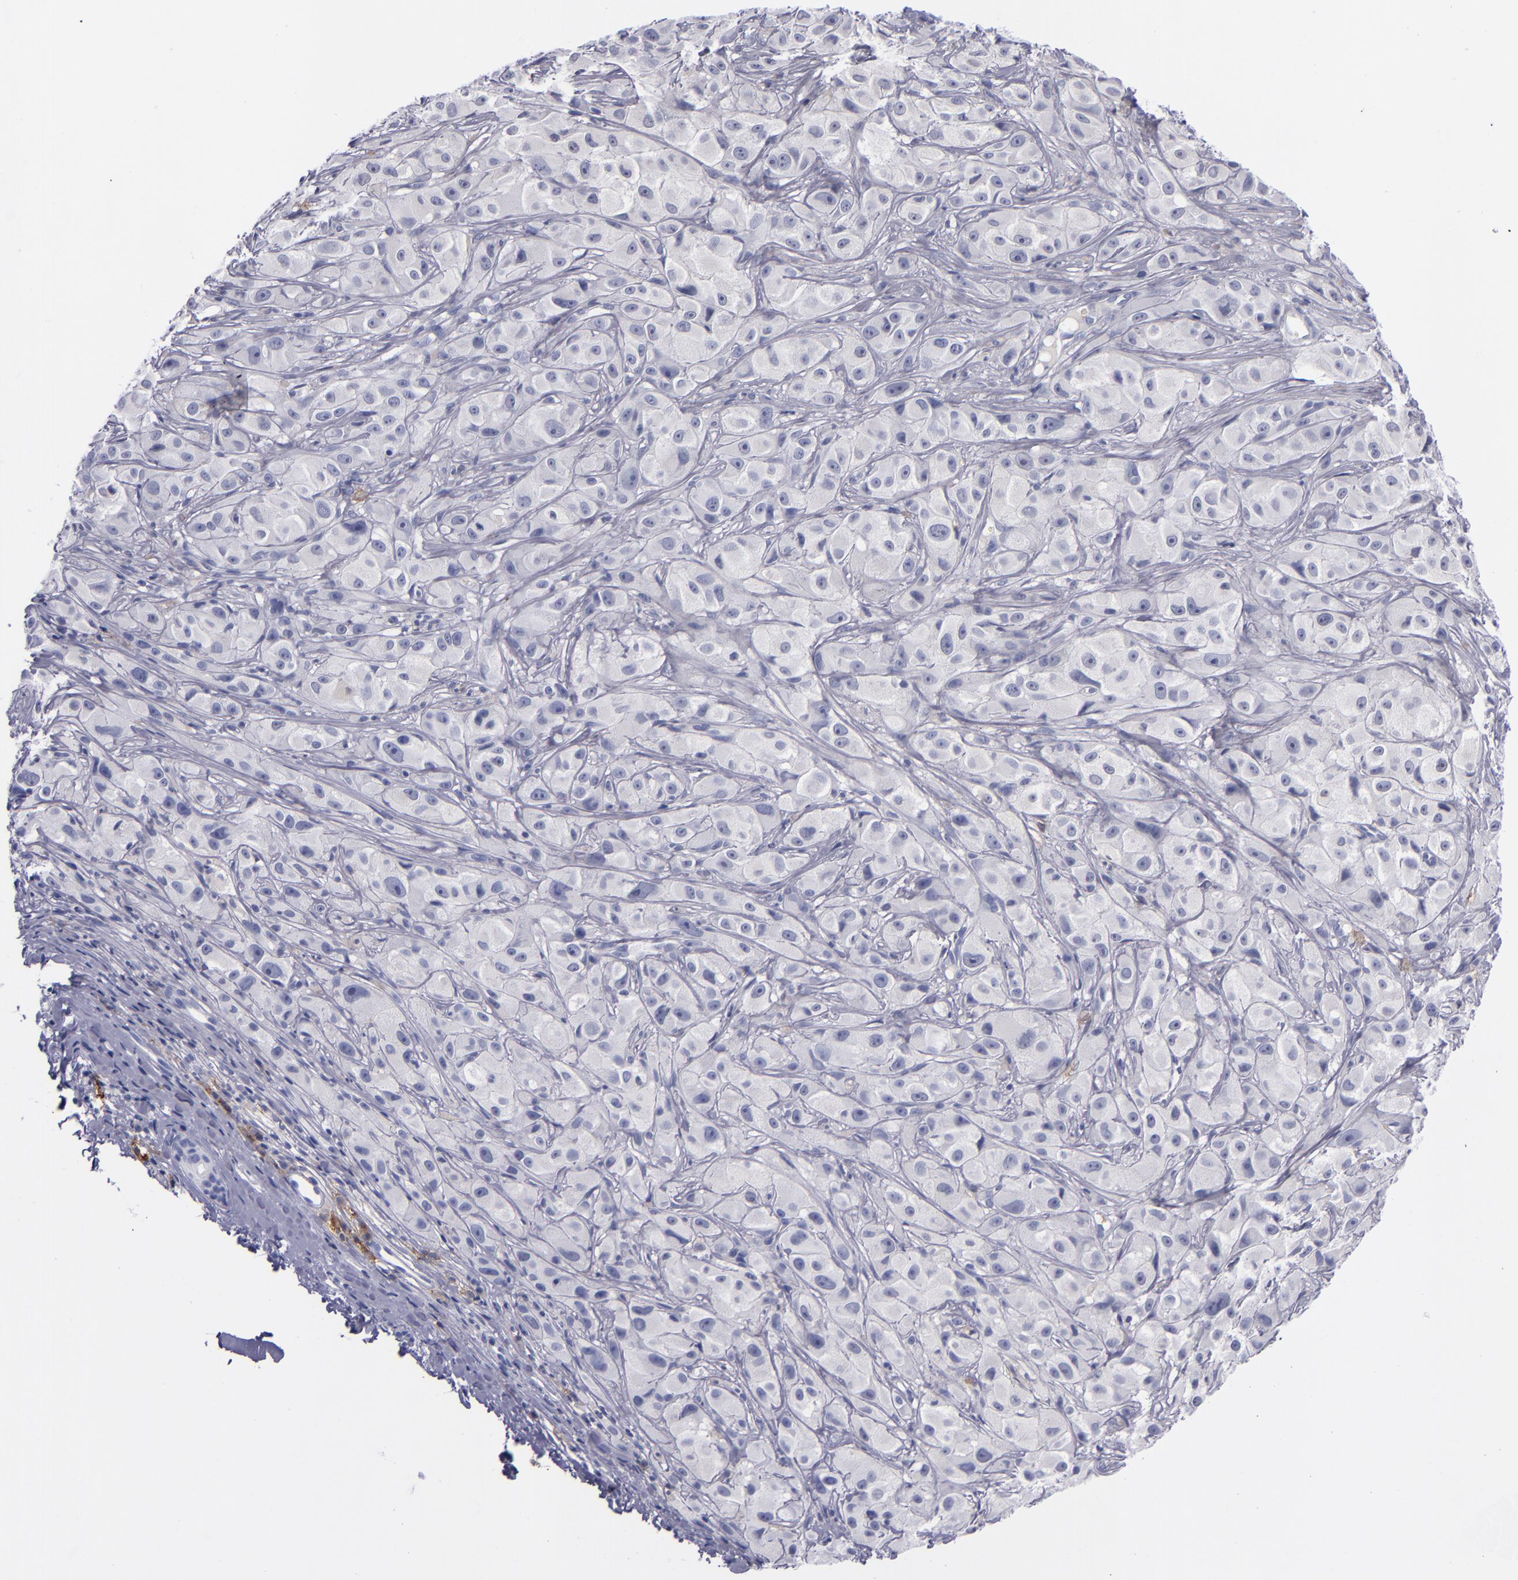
{"staining": {"intensity": "negative", "quantity": "none", "location": "none"}, "tissue": "melanoma", "cell_type": "Tumor cells", "image_type": "cancer", "snomed": [{"axis": "morphology", "description": "Malignant melanoma, NOS"}, {"axis": "topography", "description": "Skin"}], "caption": "Photomicrograph shows no significant protein positivity in tumor cells of melanoma.", "gene": "CD38", "patient": {"sex": "male", "age": 56}}